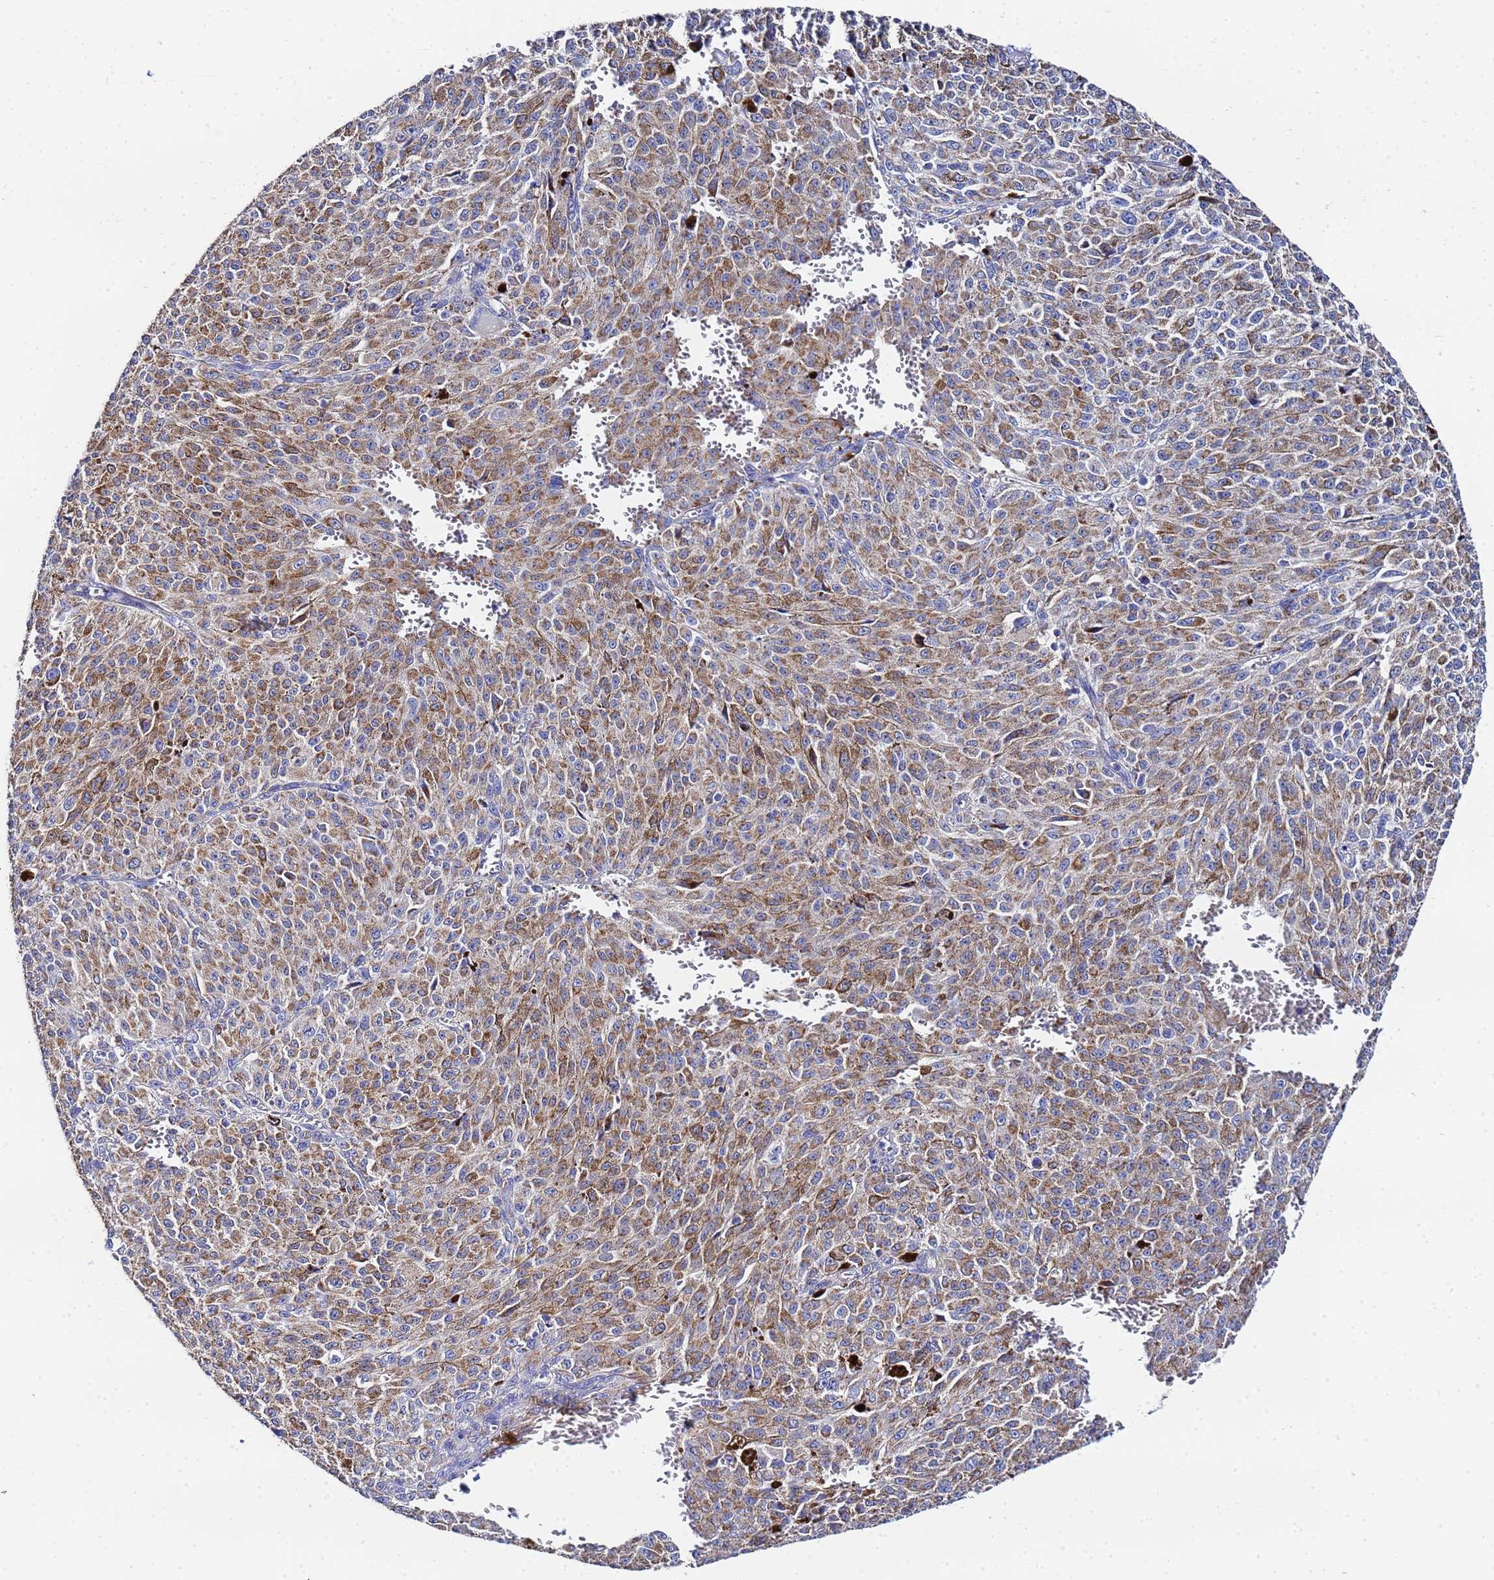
{"staining": {"intensity": "moderate", "quantity": ">75%", "location": "cytoplasmic/membranous"}, "tissue": "melanoma", "cell_type": "Tumor cells", "image_type": "cancer", "snomed": [{"axis": "morphology", "description": "Malignant melanoma, NOS"}, {"axis": "topography", "description": "Skin"}], "caption": "Moderate cytoplasmic/membranous protein staining is identified in about >75% of tumor cells in malignant melanoma.", "gene": "FAHD2A", "patient": {"sex": "female", "age": 52}}